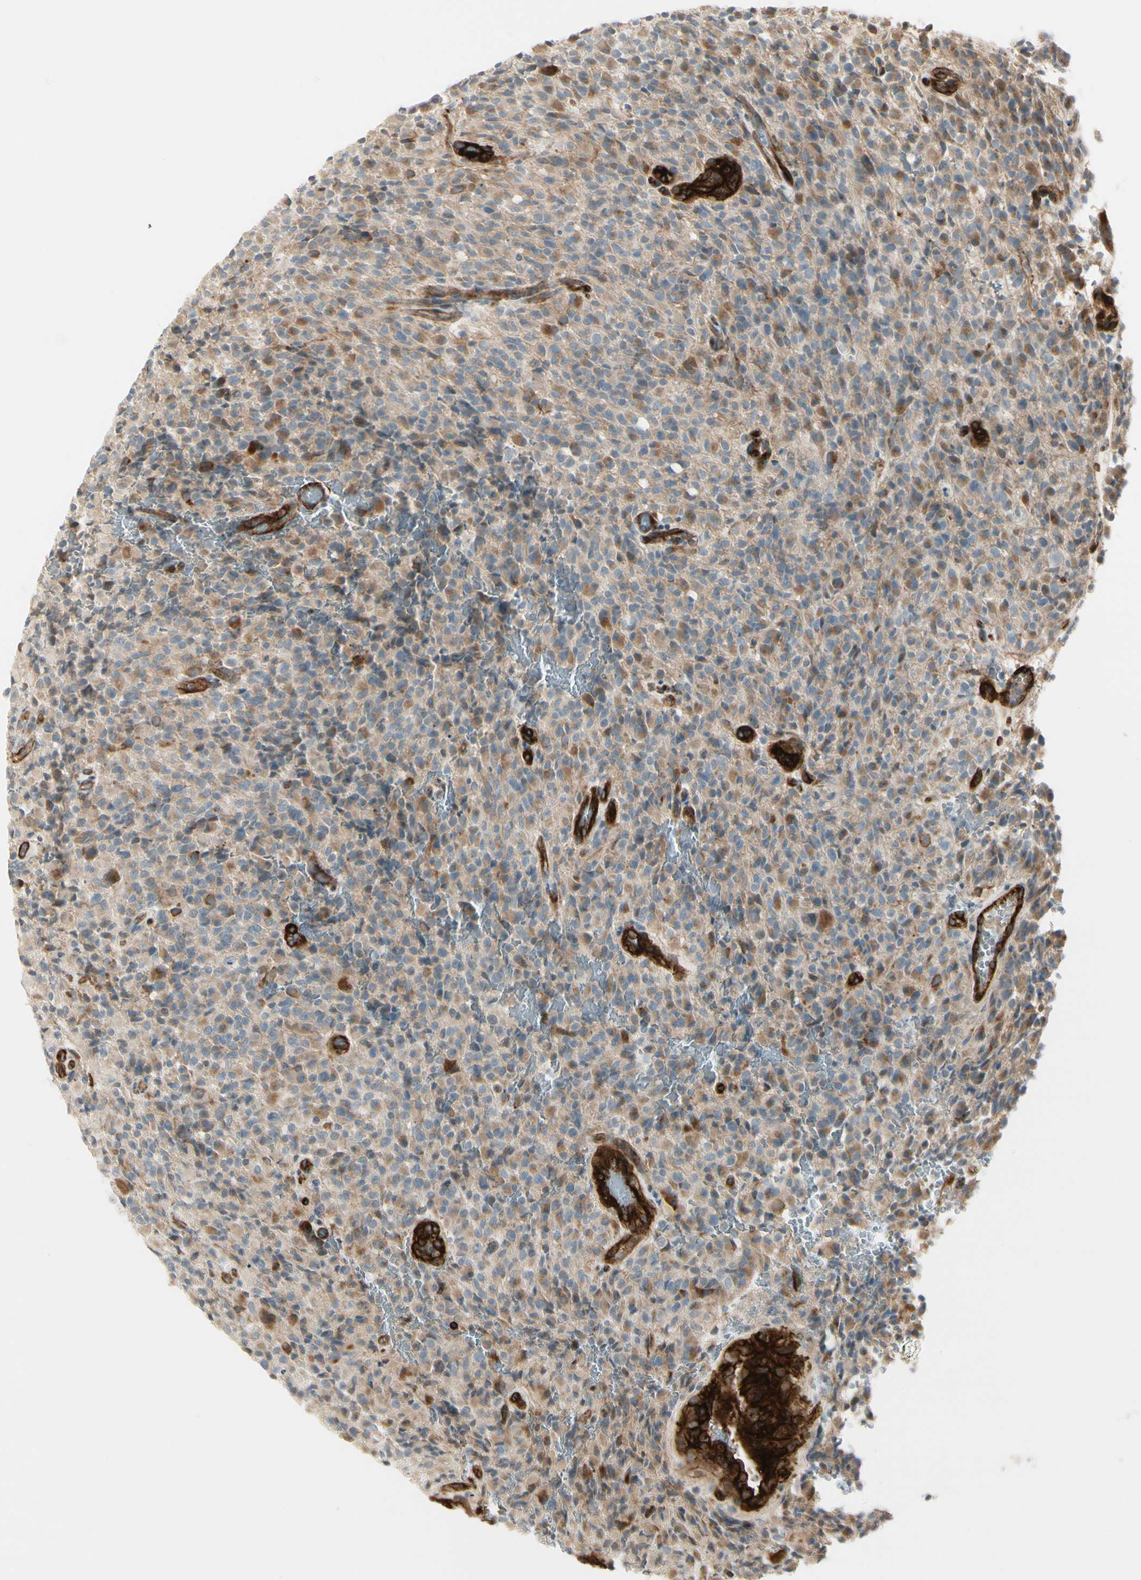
{"staining": {"intensity": "moderate", "quantity": "<25%", "location": "cytoplasmic/membranous"}, "tissue": "glioma", "cell_type": "Tumor cells", "image_type": "cancer", "snomed": [{"axis": "morphology", "description": "Glioma, malignant, High grade"}, {"axis": "topography", "description": "Brain"}], "caption": "Tumor cells show moderate cytoplasmic/membranous expression in approximately <25% of cells in malignant glioma (high-grade).", "gene": "MCAM", "patient": {"sex": "male", "age": 71}}